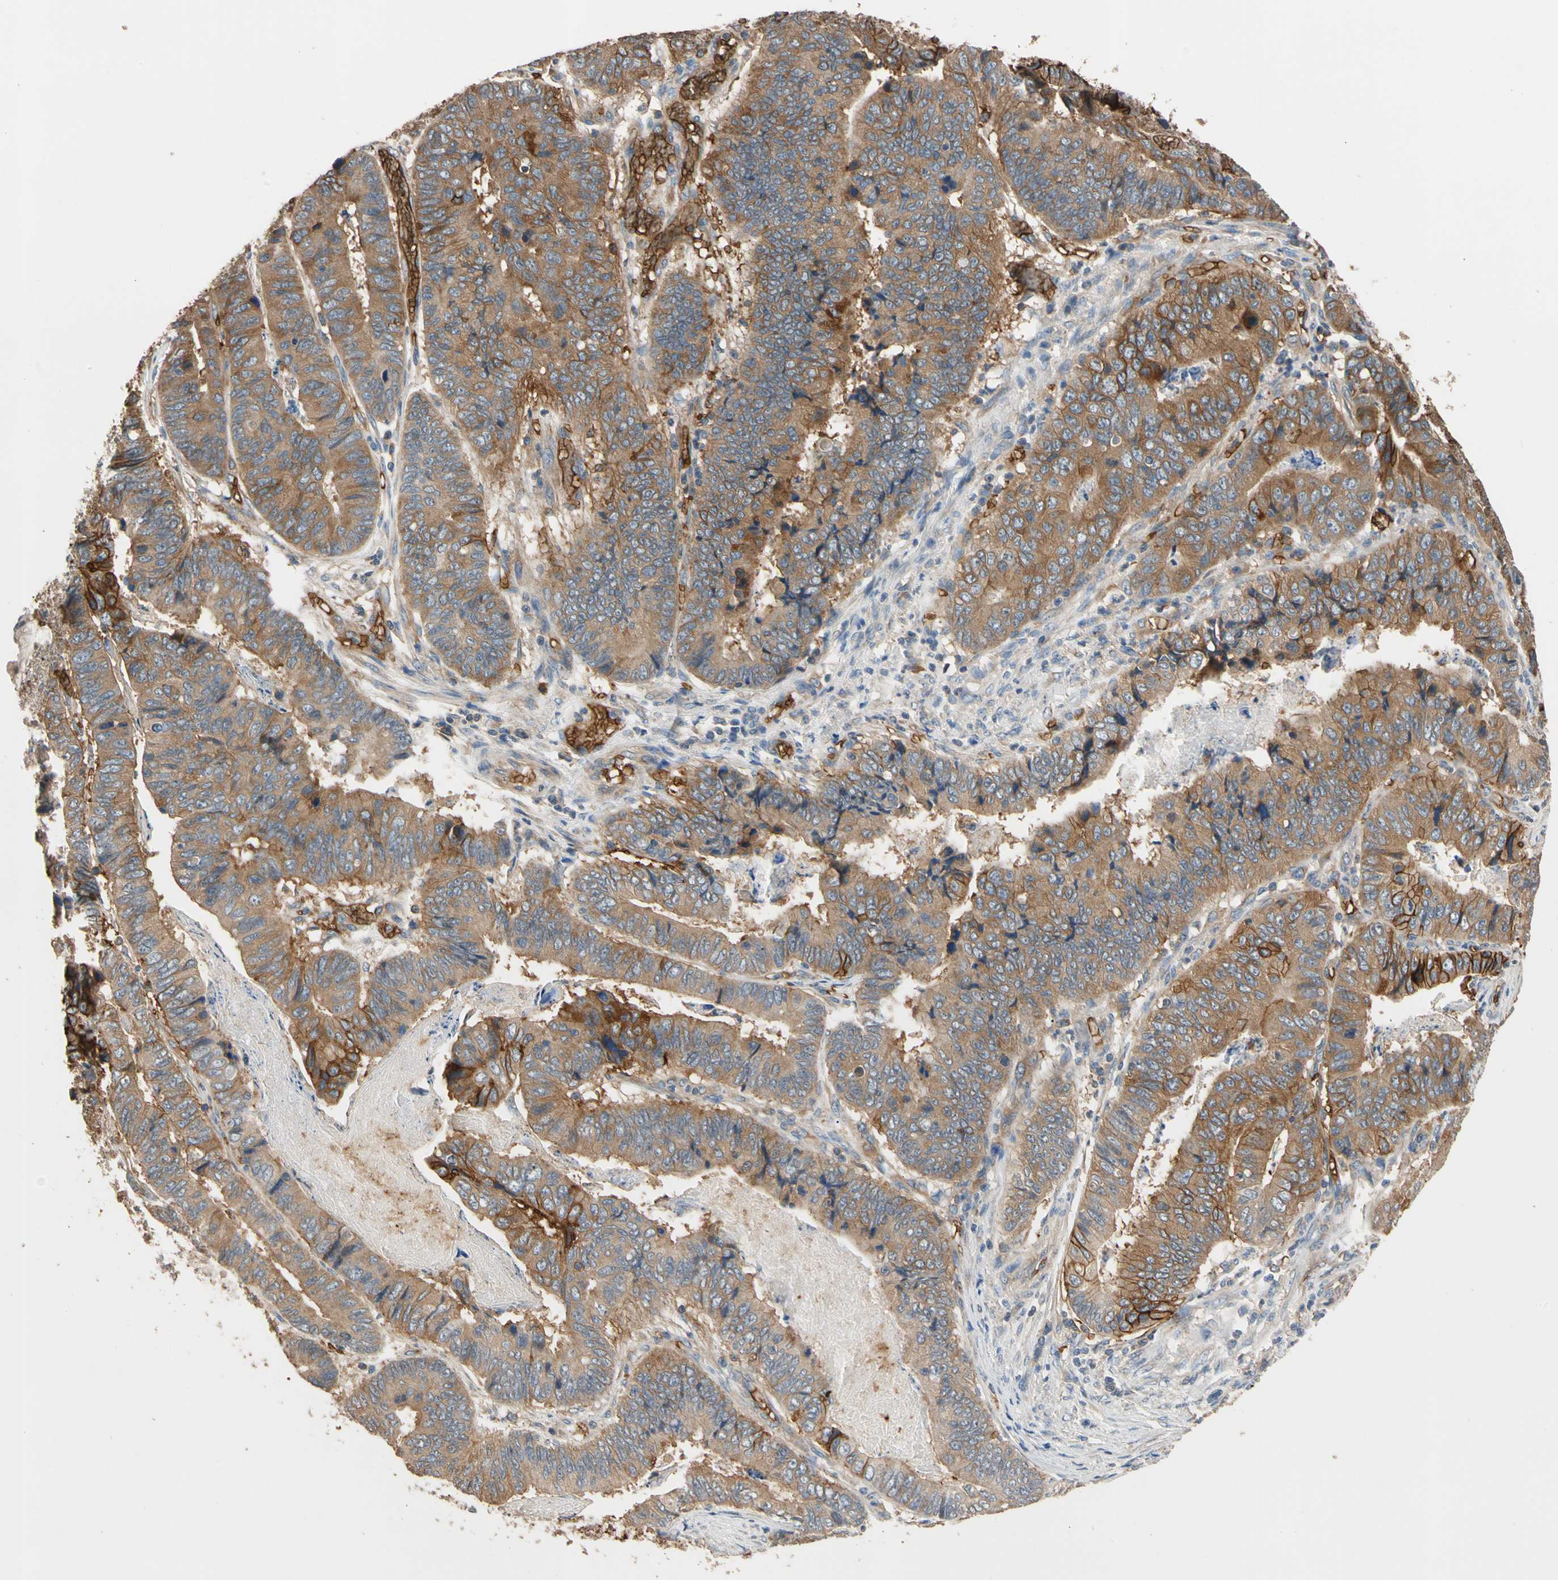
{"staining": {"intensity": "strong", "quantity": ">75%", "location": "cytoplasmic/membranous"}, "tissue": "stomach cancer", "cell_type": "Tumor cells", "image_type": "cancer", "snomed": [{"axis": "morphology", "description": "Adenocarcinoma, NOS"}, {"axis": "topography", "description": "Stomach, lower"}], "caption": "Stomach cancer stained with a protein marker reveals strong staining in tumor cells.", "gene": "RIOK2", "patient": {"sex": "male", "age": 77}}